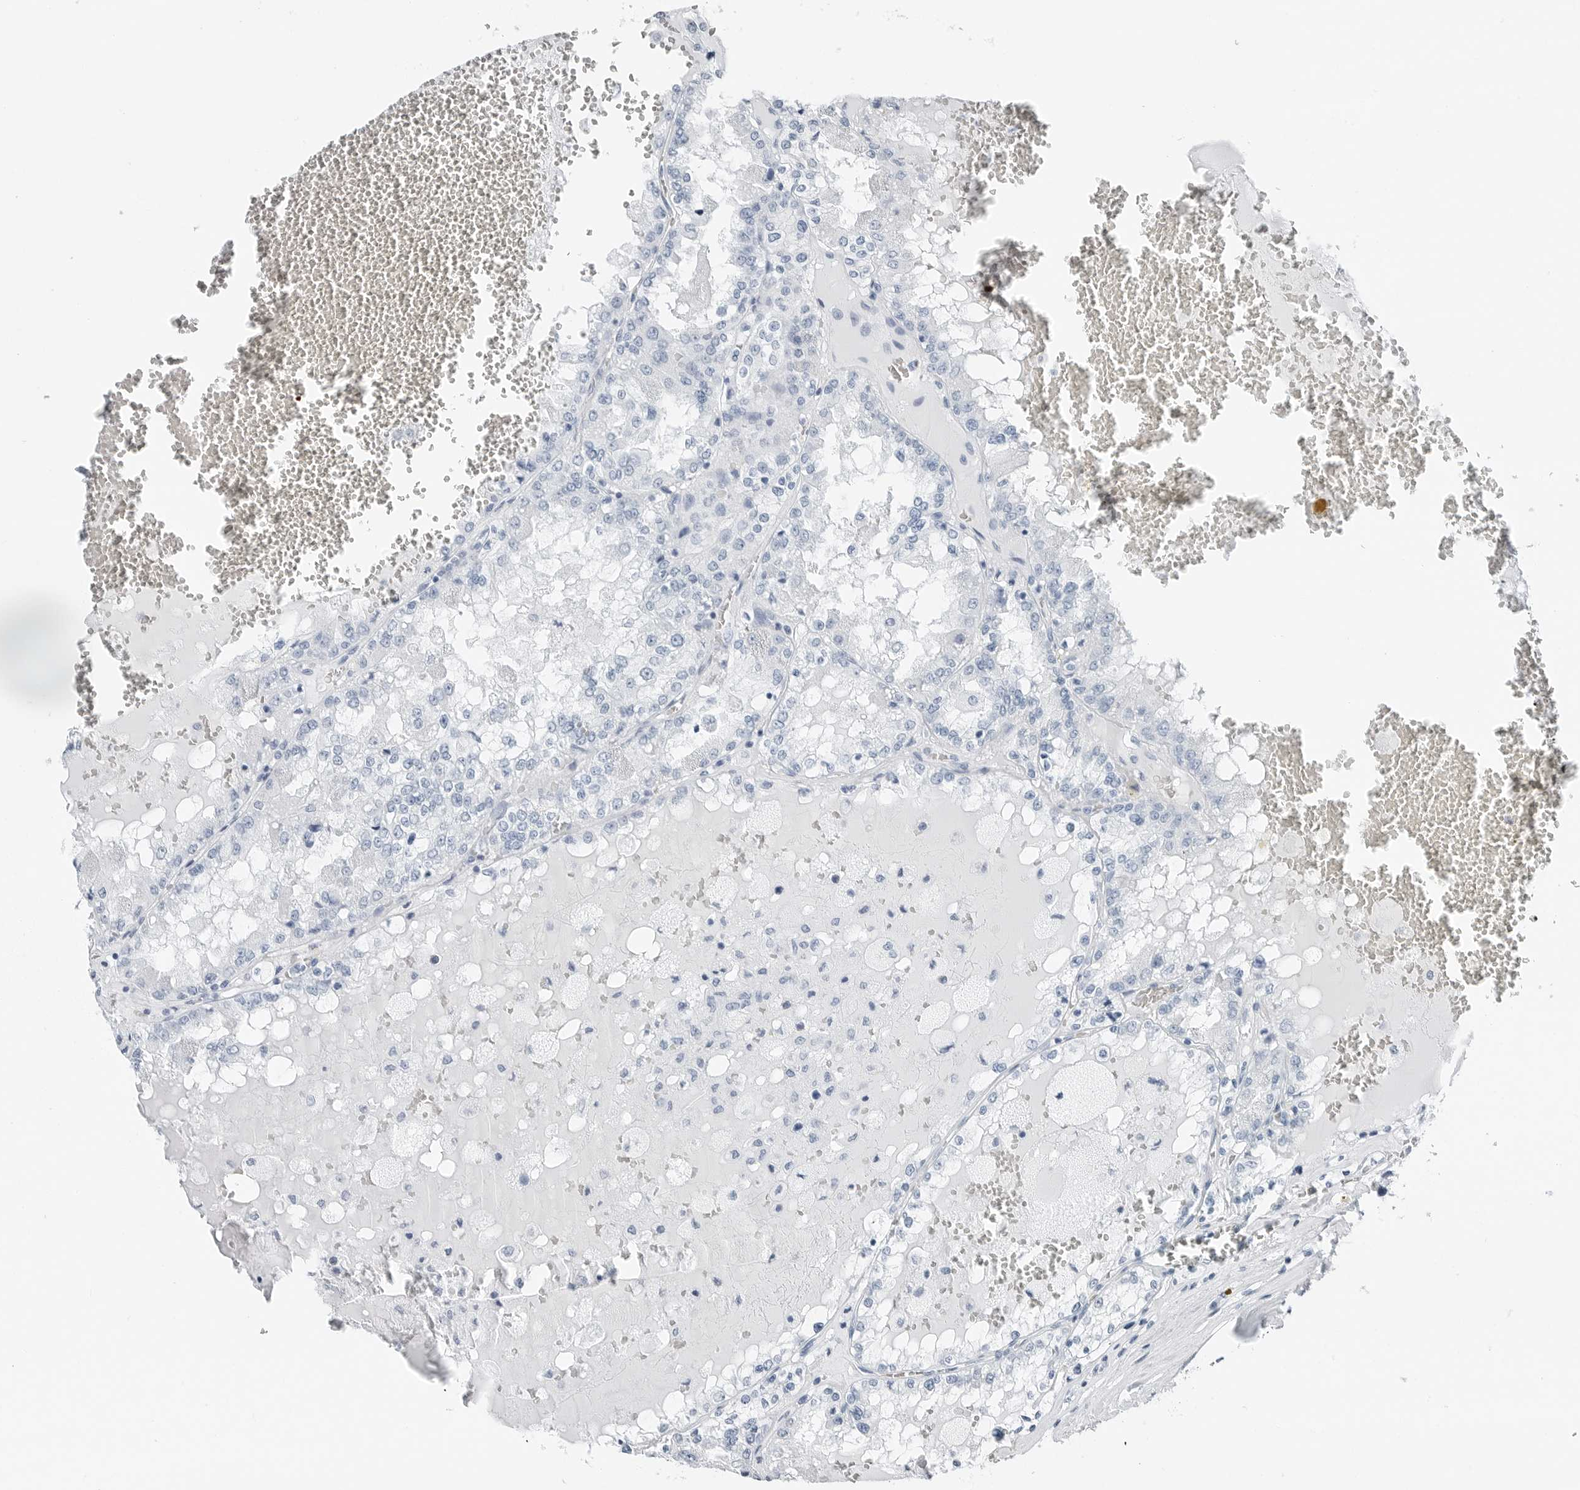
{"staining": {"intensity": "negative", "quantity": "none", "location": "none"}, "tissue": "renal cancer", "cell_type": "Tumor cells", "image_type": "cancer", "snomed": [{"axis": "morphology", "description": "Adenocarcinoma, NOS"}, {"axis": "topography", "description": "Kidney"}], "caption": "An immunohistochemistry photomicrograph of renal cancer (adenocarcinoma) is shown. There is no staining in tumor cells of renal cancer (adenocarcinoma). (Brightfield microscopy of DAB immunohistochemistry (IHC) at high magnification).", "gene": "SLPI", "patient": {"sex": "female", "age": 56}}